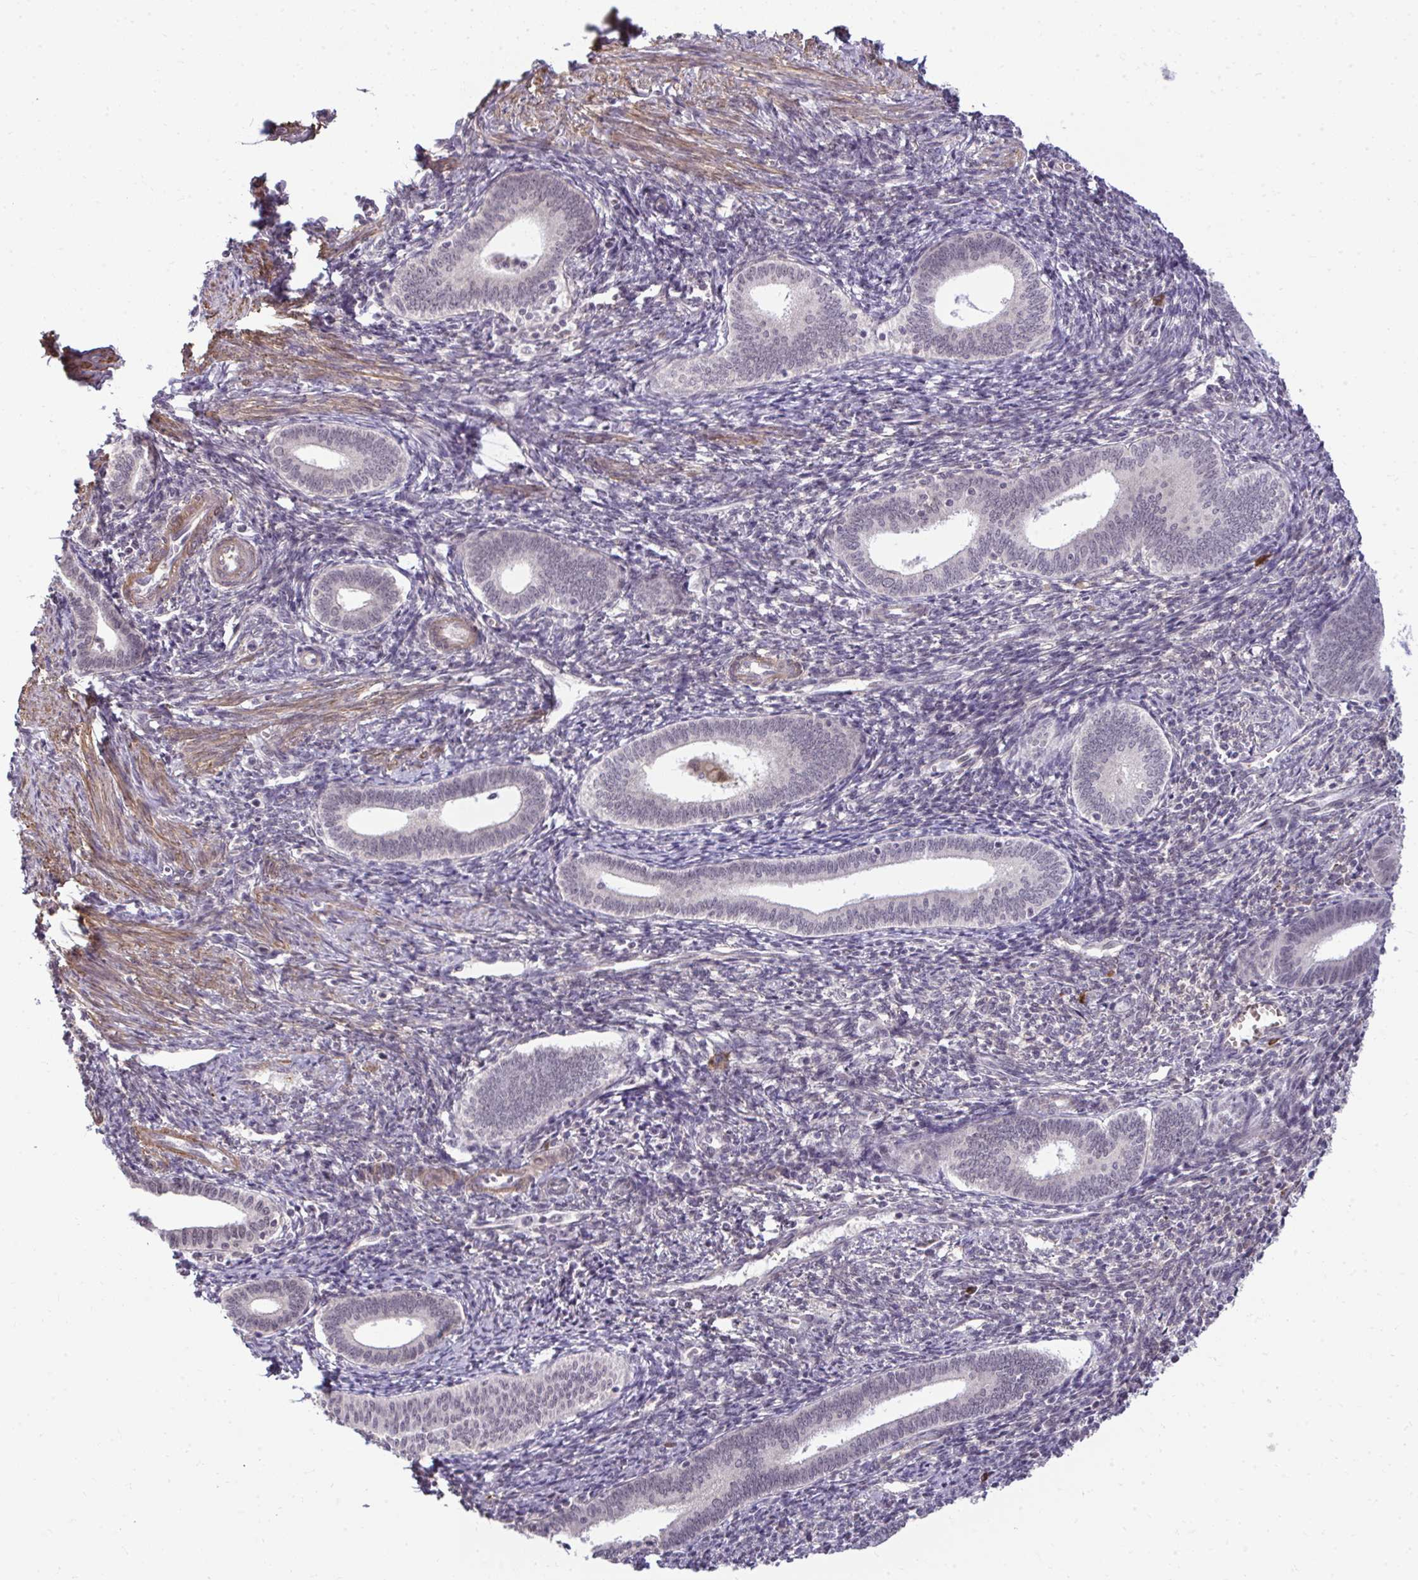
{"staining": {"intensity": "moderate", "quantity": "<25%", "location": "cytoplasmic/membranous"}, "tissue": "endometrium", "cell_type": "Cells in endometrial stroma", "image_type": "normal", "snomed": [{"axis": "morphology", "description": "Normal tissue, NOS"}, {"axis": "topography", "description": "Endometrium"}], "caption": "Benign endometrium displays moderate cytoplasmic/membranous expression in approximately <25% of cells in endometrial stroma, visualized by immunohistochemistry.", "gene": "ZSCAN9", "patient": {"sex": "female", "age": 41}}